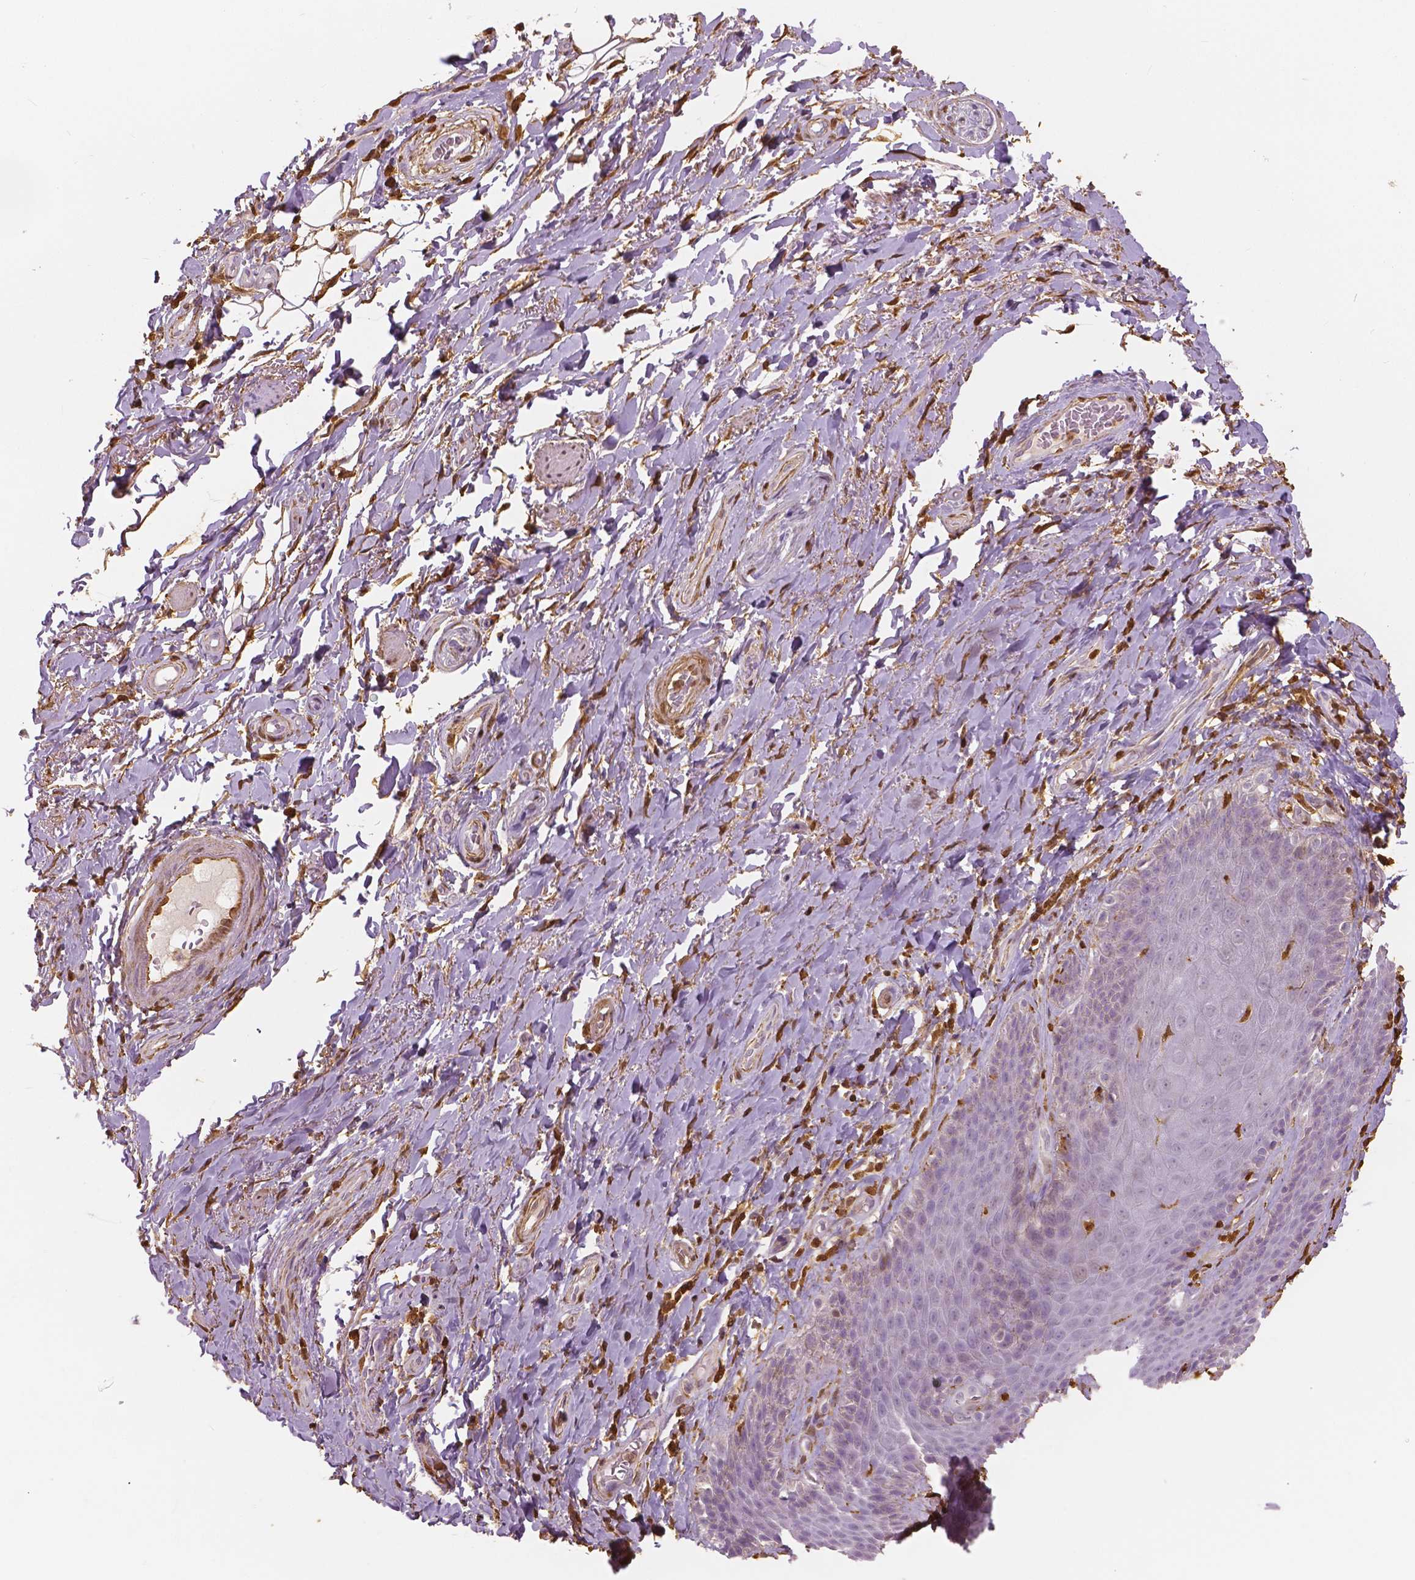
{"staining": {"intensity": "weak", "quantity": "<25%", "location": "cytoplasmic/membranous"}, "tissue": "adipose tissue", "cell_type": "Adipocytes", "image_type": "normal", "snomed": [{"axis": "morphology", "description": "Normal tissue, NOS"}, {"axis": "topography", "description": "Anal"}, {"axis": "topography", "description": "Peripheral nerve tissue"}], "caption": "This is an immunohistochemistry (IHC) micrograph of benign adipose tissue. There is no expression in adipocytes.", "gene": "S100A4", "patient": {"sex": "male", "age": 53}}